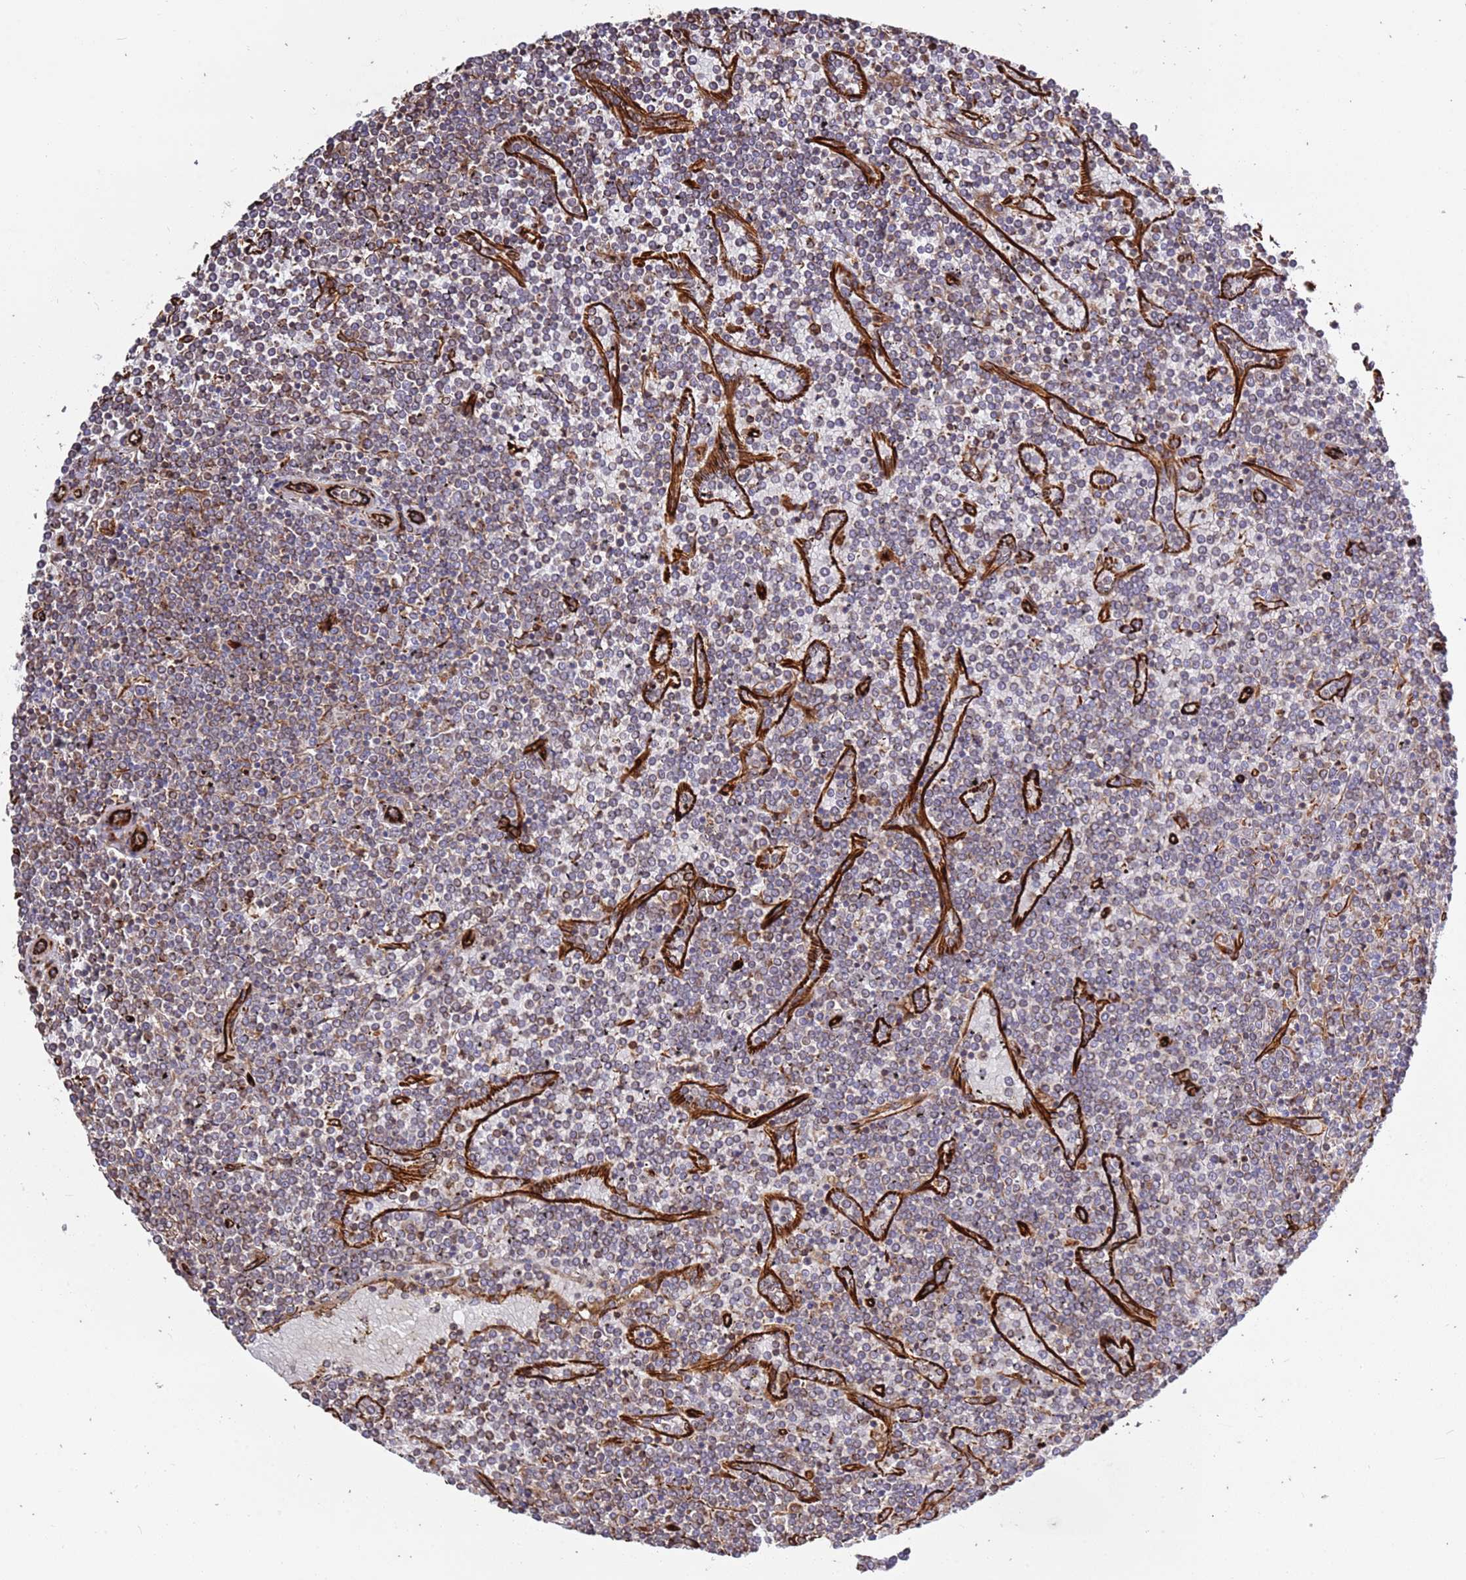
{"staining": {"intensity": "negative", "quantity": "none", "location": "none"}, "tissue": "lymphoma", "cell_type": "Tumor cells", "image_type": "cancer", "snomed": [{"axis": "morphology", "description": "Malignant lymphoma, non-Hodgkin's type, Low grade"}, {"axis": "topography", "description": "Spleen"}], "caption": "Immunohistochemistry of low-grade malignant lymphoma, non-Hodgkin's type reveals no staining in tumor cells. Brightfield microscopy of IHC stained with DAB (brown) and hematoxylin (blue), captured at high magnification.", "gene": "MRGPRE", "patient": {"sex": "female", "age": 19}}